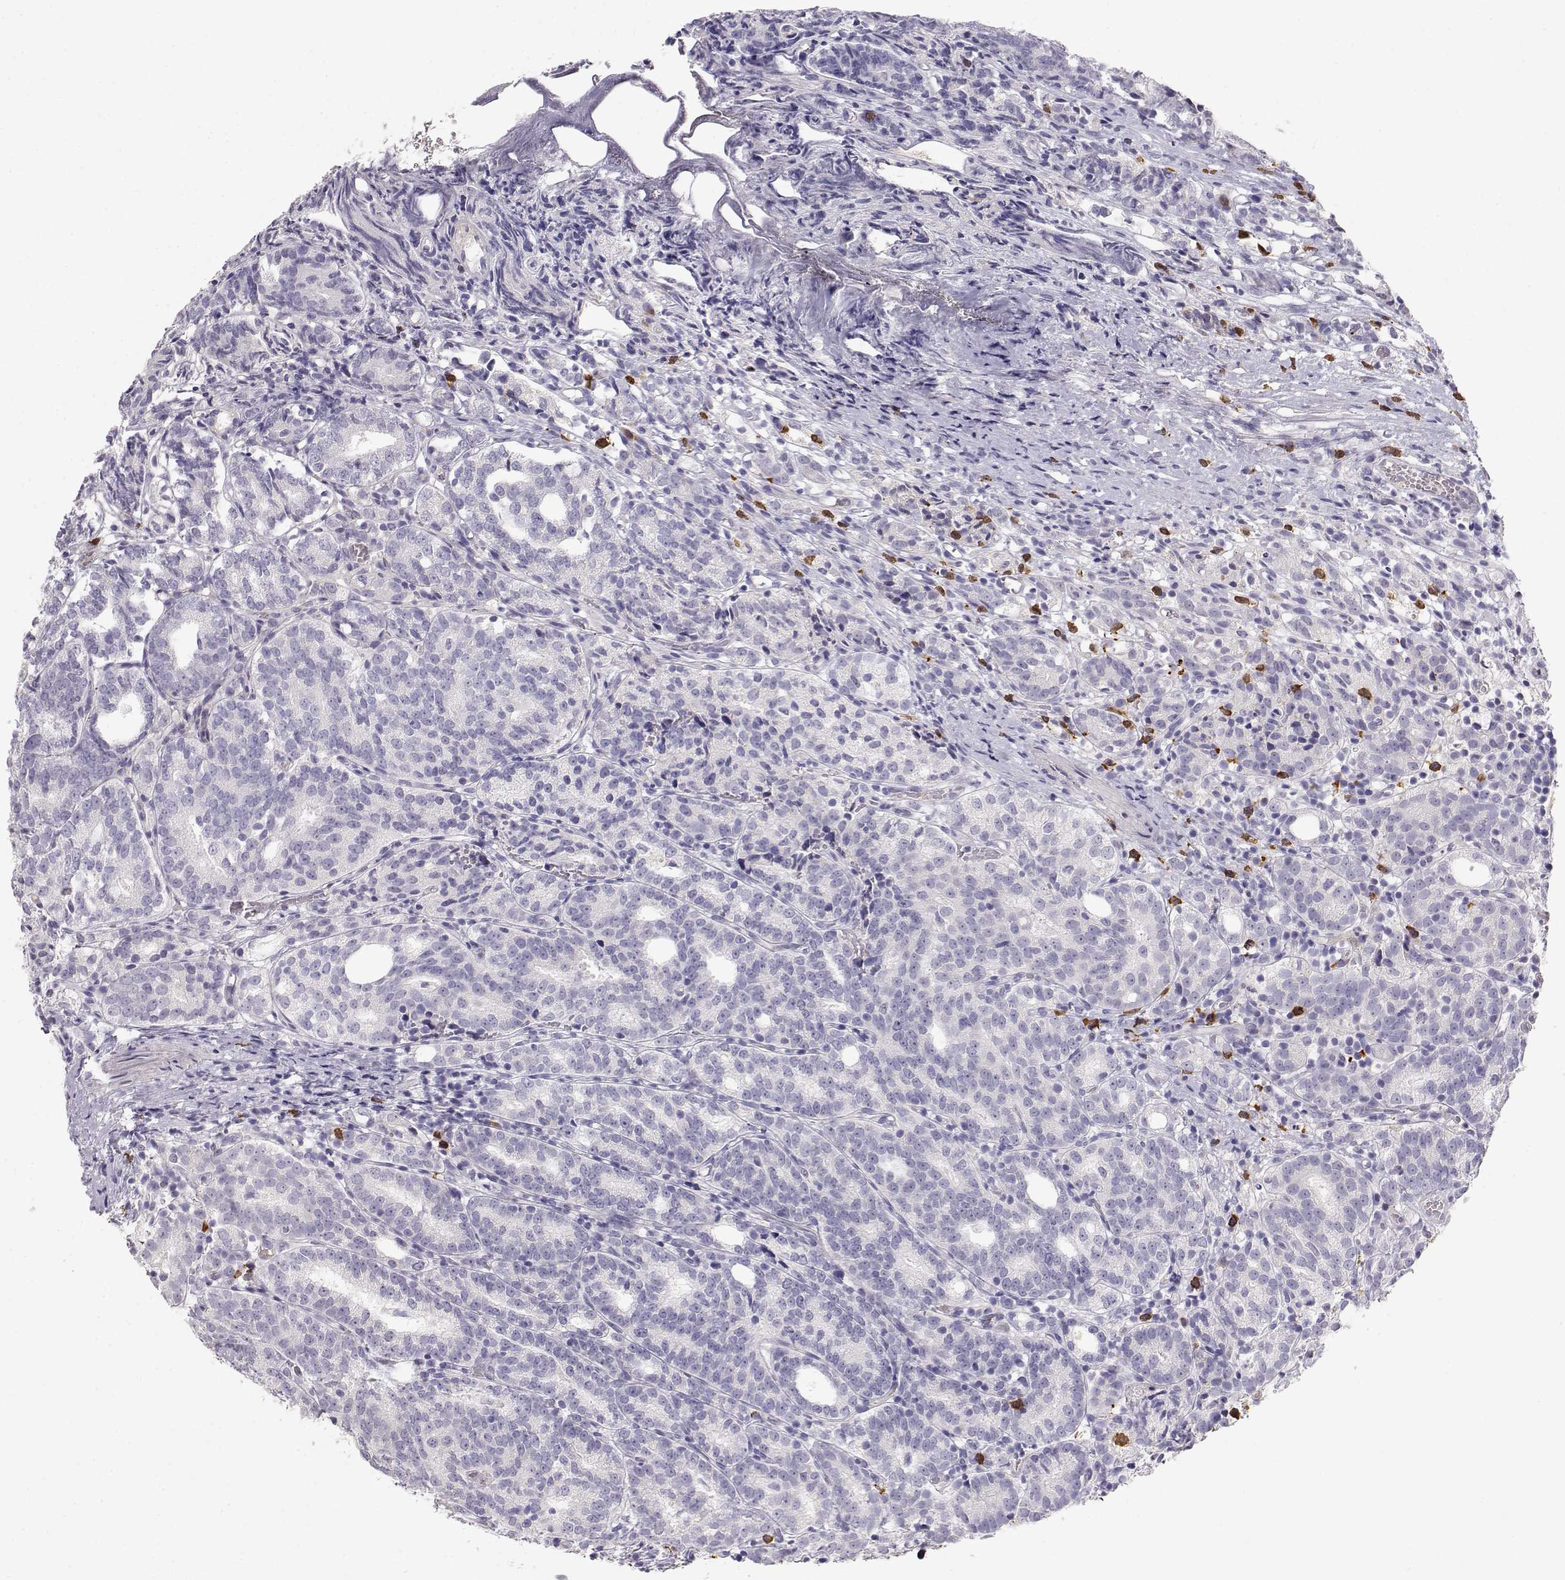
{"staining": {"intensity": "negative", "quantity": "none", "location": "none"}, "tissue": "prostate cancer", "cell_type": "Tumor cells", "image_type": "cancer", "snomed": [{"axis": "morphology", "description": "Adenocarcinoma, High grade"}, {"axis": "topography", "description": "Prostate"}], "caption": "Immunohistochemistry (IHC) of adenocarcinoma (high-grade) (prostate) displays no expression in tumor cells. The staining is performed using DAB brown chromogen with nuclei counter-stained in using hematoxylin.", "gene": "CDHR1", "patient": {"sex": "male", "age": 53}}